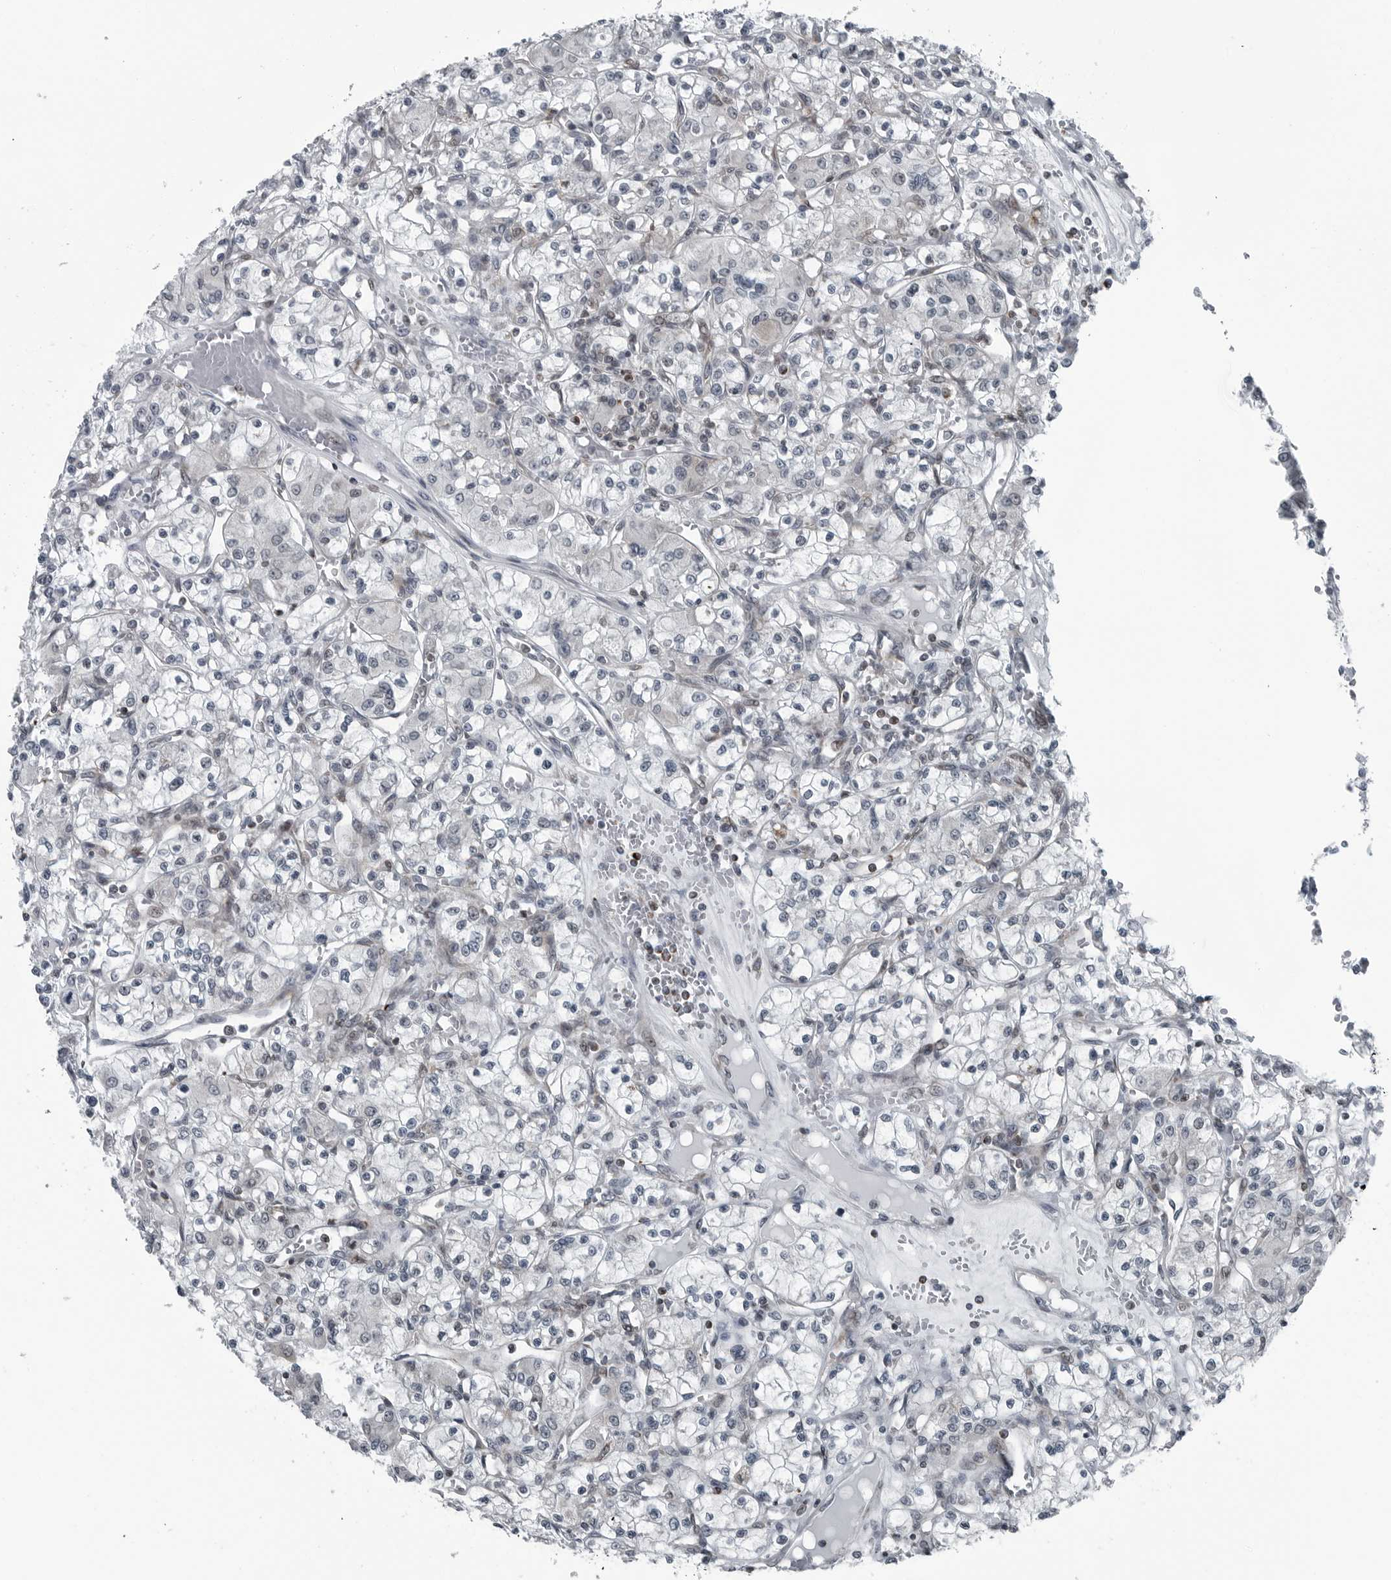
{"staining": {"intensity": "negative", "quantity": "none", "location": "none"}, "tissue": "renal cancer", "cell_type": "Tumor cells", "image_type": "cancer", "snomed": [{"axis": "morphology", "description": "Adenocarcinoma, NOS"}, {"axis": "topography", "description": "Kidney"}], "caption": "Photomicrograph shows no protein expression in tumor cells of adenocarcinoma (renal) tissue.", "gene": "GAK", "patient": {"sex": "female", "age": 59}}